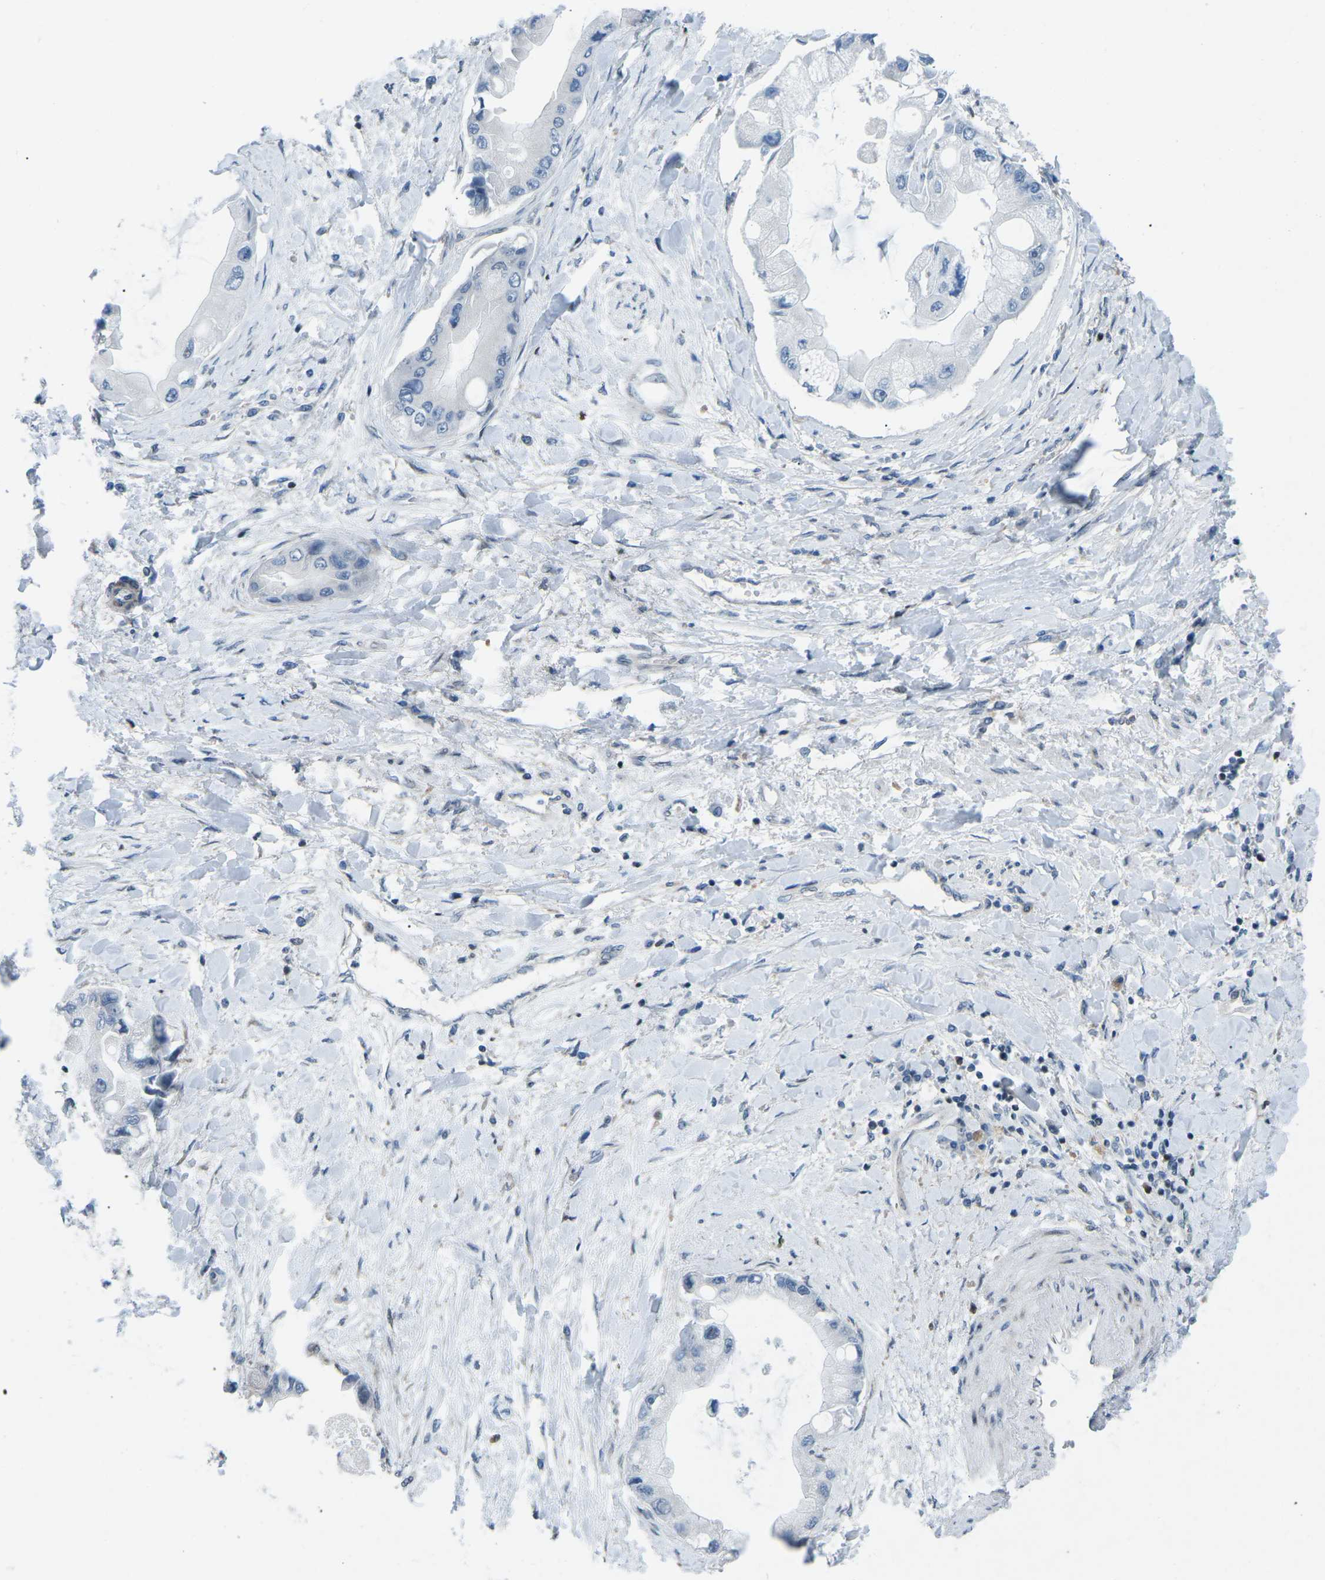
{"staining": {"intensity": "negative", "quantity": "none", "location": "none"}, "tissue": "liver cancer", "cell_type": "Tumor cells", "image_type": "cancer", "snomed": [{"axis": "morphology", "description": "Cholangiocarcinoma"}, {"axis": "topography", "description": "Liver"}], "caption": "This is an IHC image of human cholangiocarcinoma (liver). There is no positivity in tumor cells.", "gene": "MBNL1", "patient": {"sex": "male", "age": 50}}